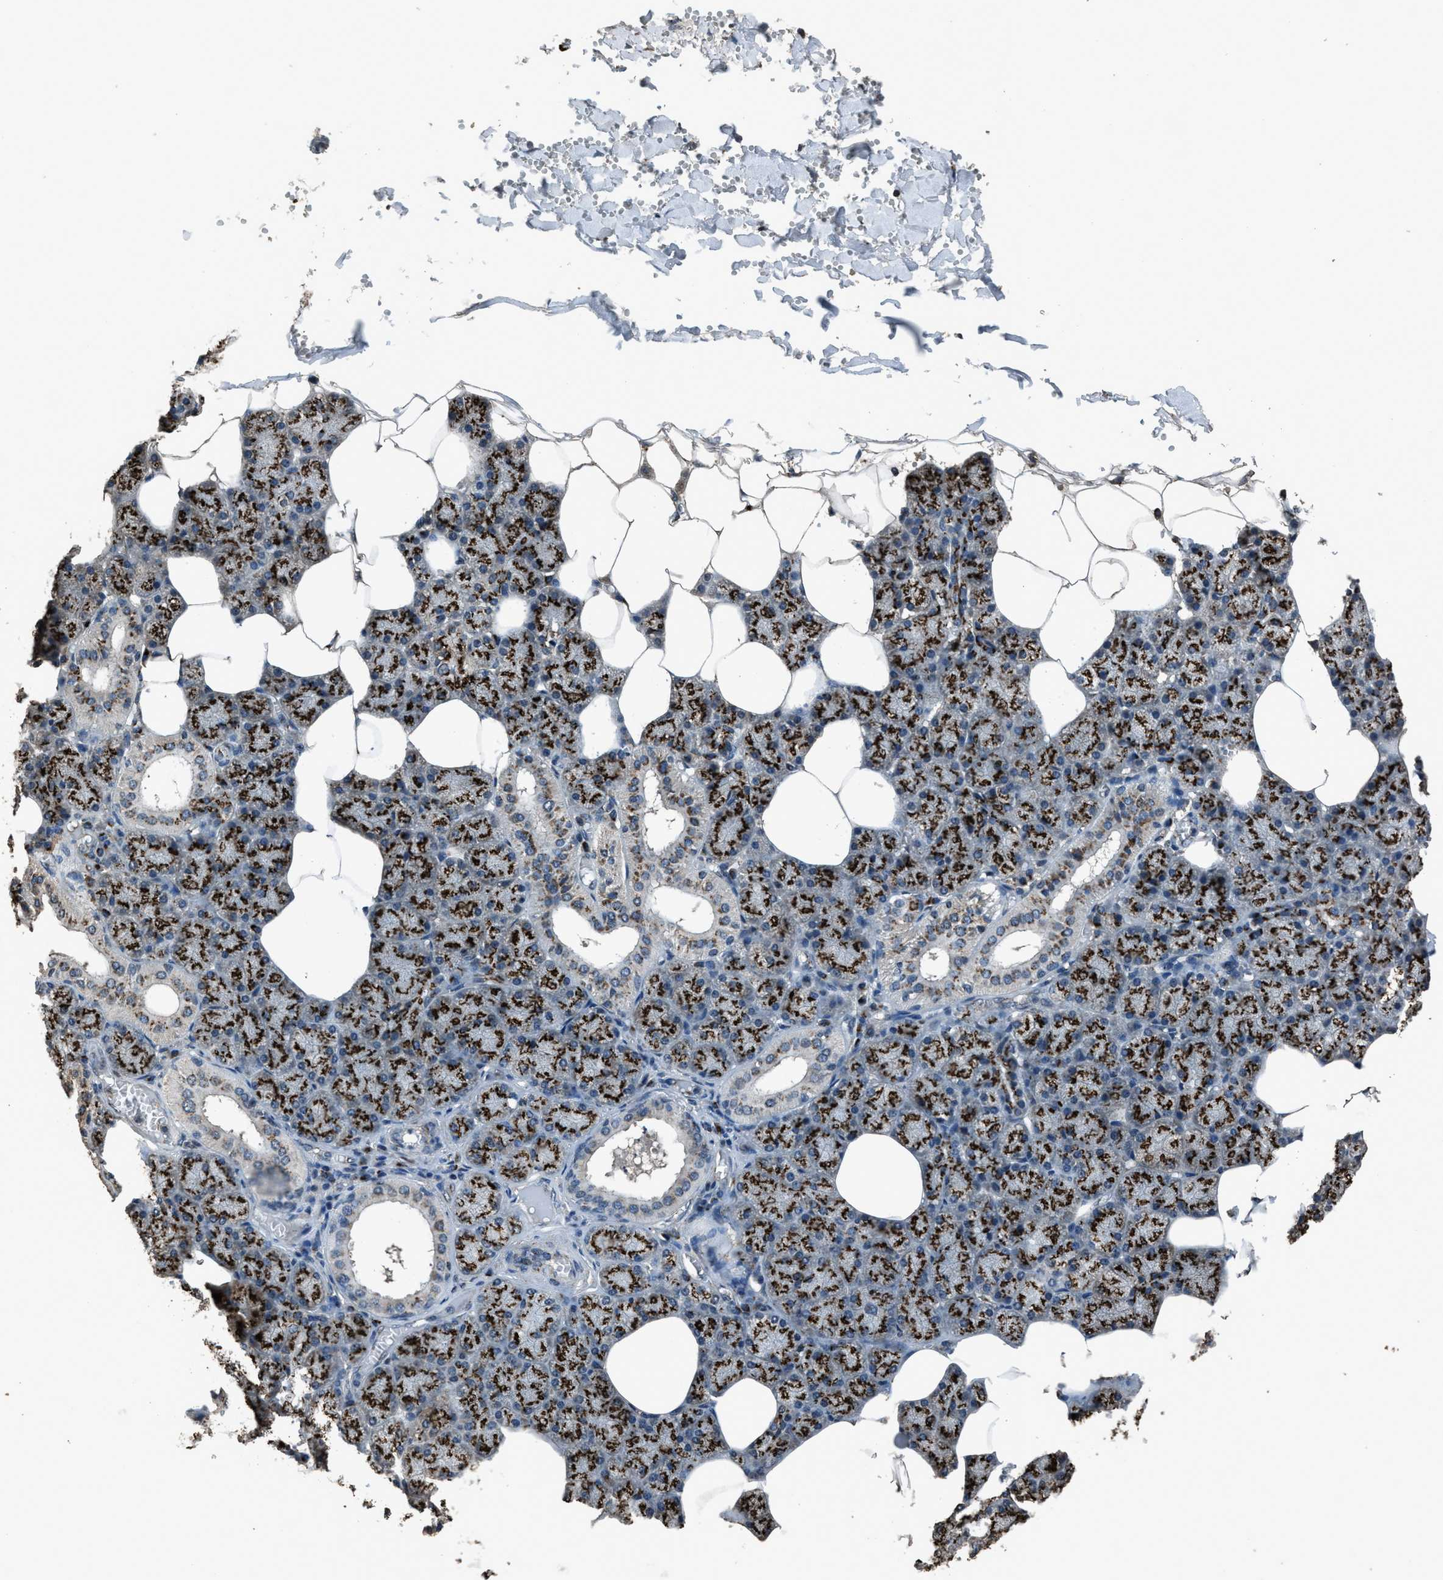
{"staining": {"intensity": "strong", "quantity": ">75%", "location": "cytoplasmic/membranous"}, "tissue": "salivary gland", "cell_type": "Glandular cells", "image_type": "normal", "snomed": [{"axis": "morphology", "description": "Normal tissue, NOS"}, {"axis": "topography", "description": "Salivary gland"}], "caption": "A brown stain shows strong cytoplasmic/membranous positivity of a protein in glandular cells of benign salivary gland.", "gene": "SLC38A10", "patient": {"sex": "male", "age": 62}}